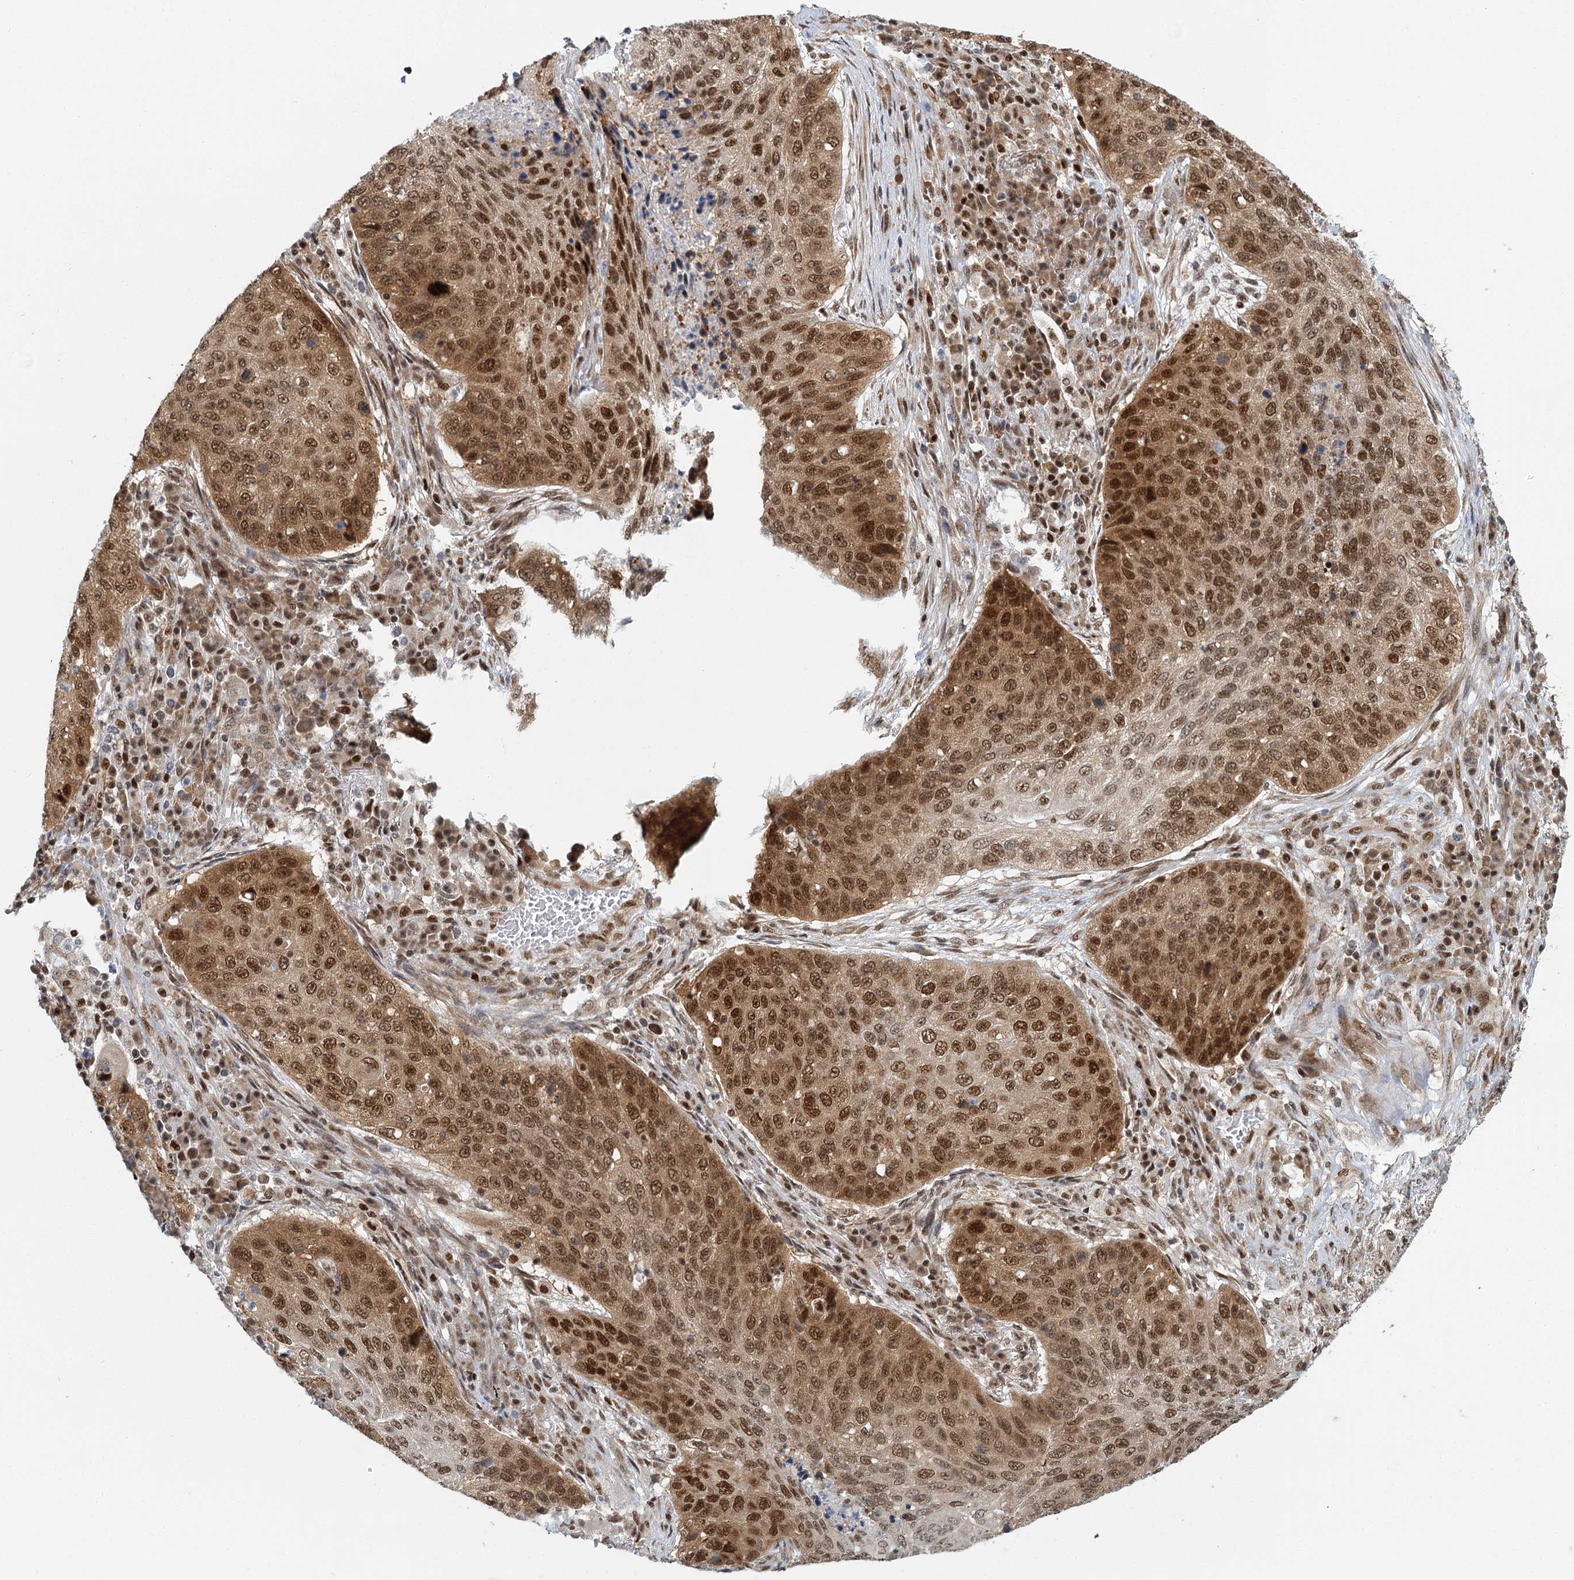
{"staining": {"intensity": "strong", "quantity": ">75%", "location": "cytoplasmic/membranous,nuclear"}, "tissue": "lung cancer", "cell_type": "Tumor cells", "image_type": "cancer", "snomed": [{"axis": "morphology", "description": "Squamous cell carcinoma, NOS"}, {"axis": "topography", "description": "Lung"}], "caption": "An immunohistochemistry (IHC) photomicrograph of neoplastic tissue is shown. Protein staining in brown shows strong cytoplasmic/membranous and nuclear positivity in lung cancer within tumor cells.", "gene": "GPATCH11", "patient": {"sex": "female", "age": 63}}